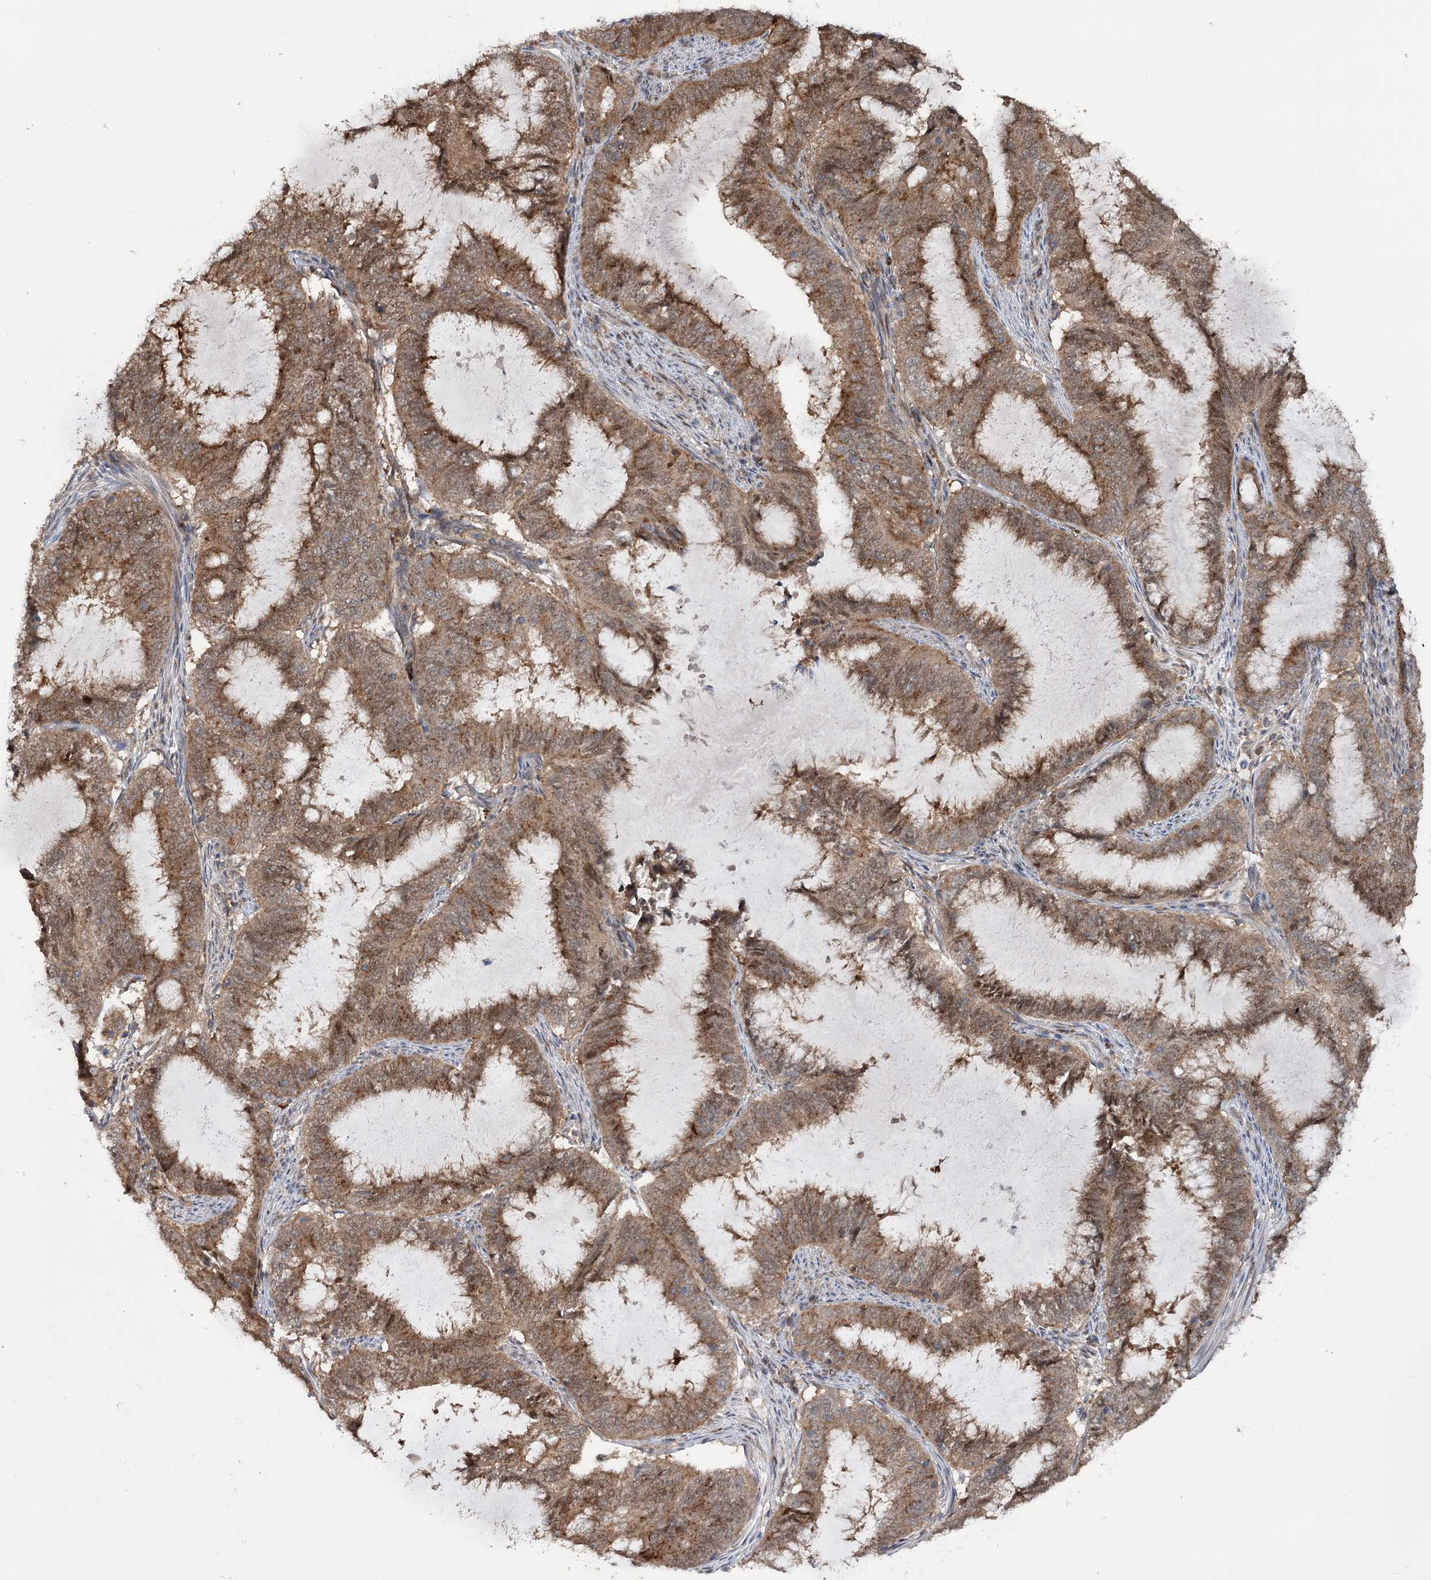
{"staining": {"intensity": "moderate", "quantity": ">75%", "location": "cytoplasmic/membranous"}, "tissue": "endometrial cancer", "cell_type": "Tumor cells", "image_type": "cancer", "snomed": [{"axis": "morphology", "description": "Adenocarcinoma, NOS"}, {"axis": "topography", "description": "Endometrium"}], "caption": "A micrograph of adenocarcinoma (endometrial) stained for a protein shows moderate cytoplasmic/membranous brown staining in tumor cells. (Brightfield microscopy of DAB IHC at high magnification).", "gene": "STX6", "patient": {"sex": "female", "age": 51}}